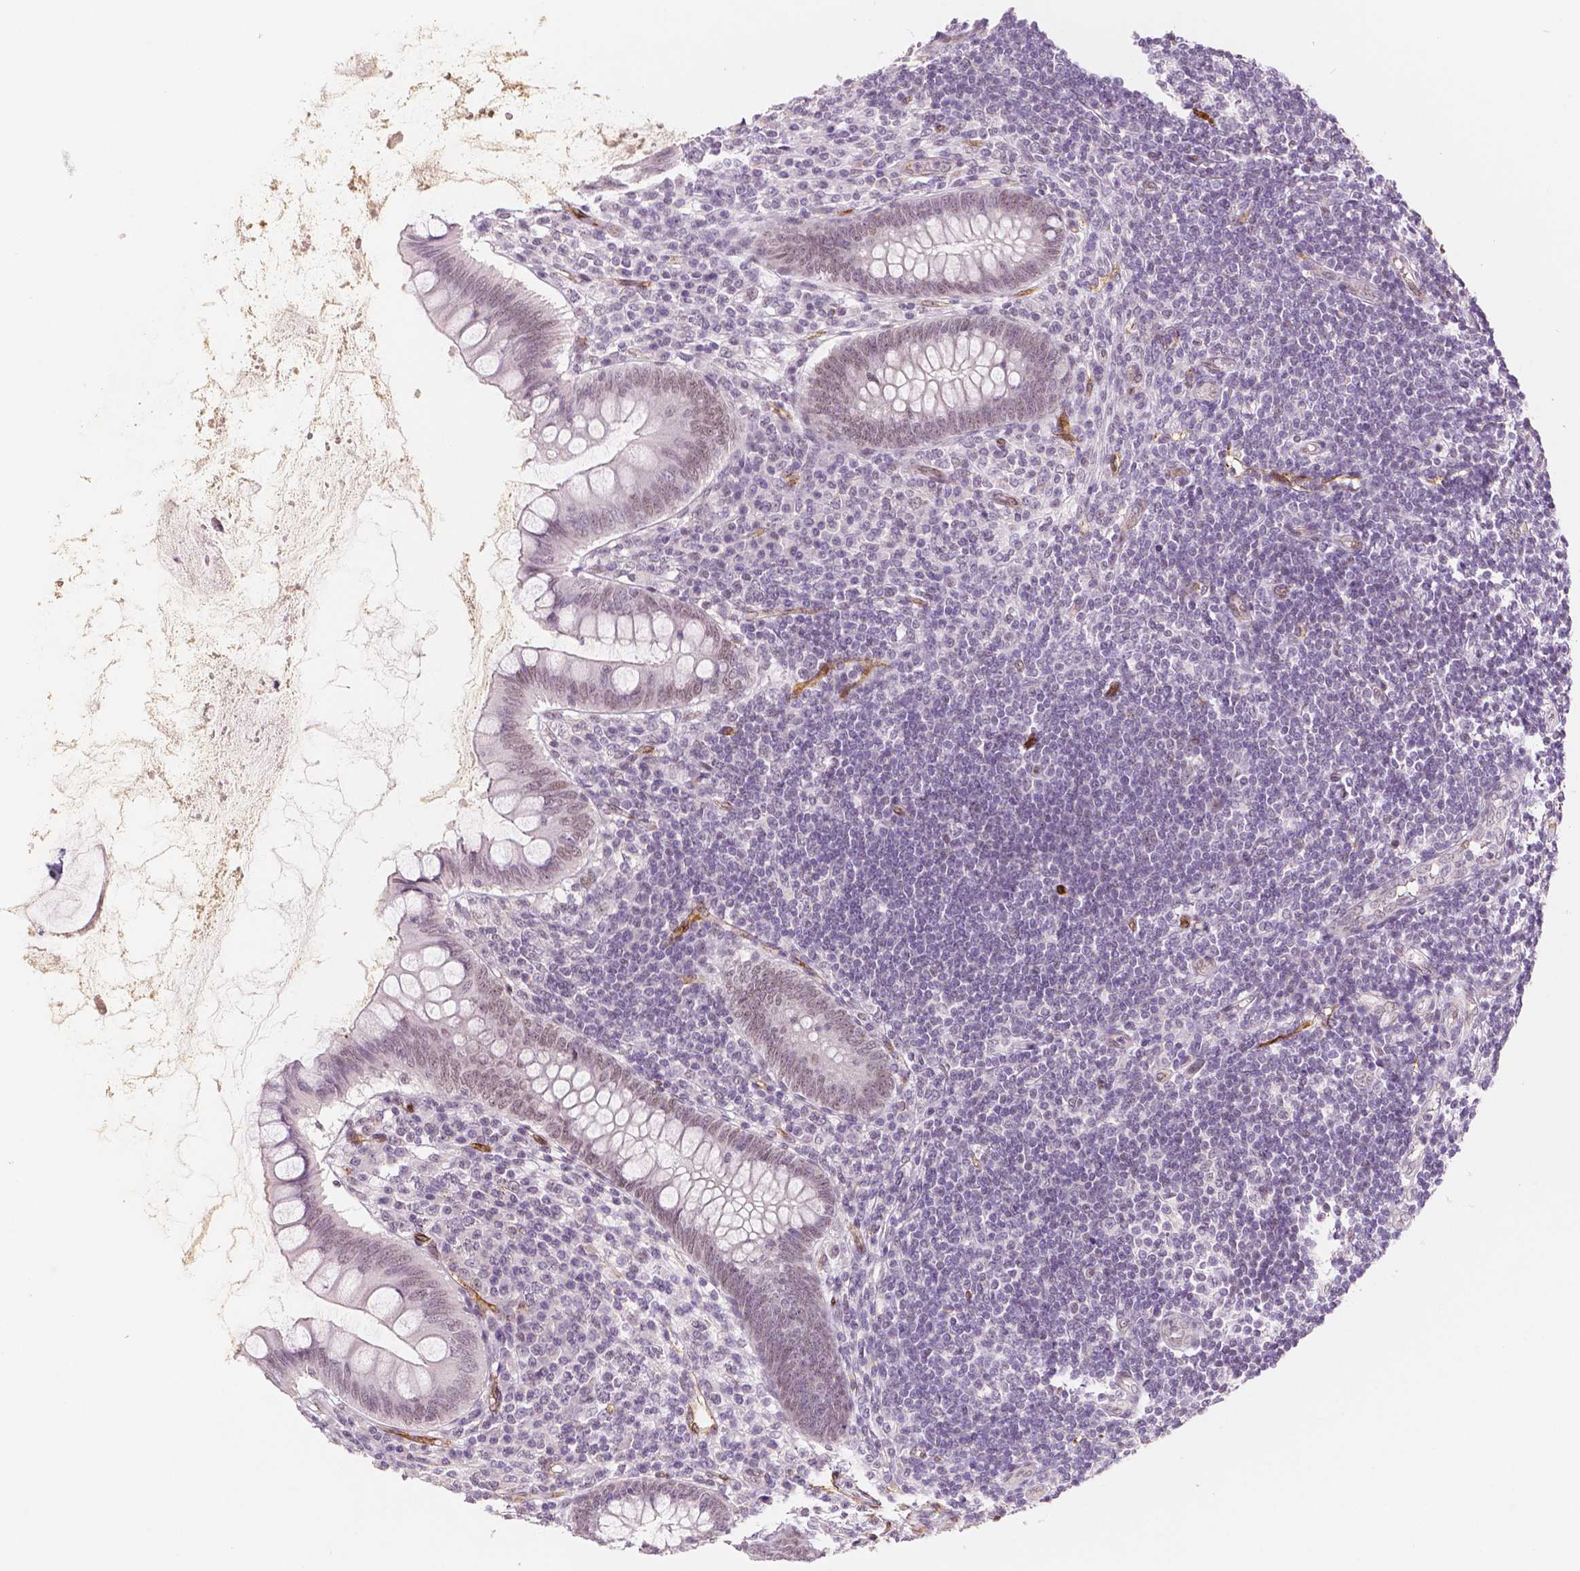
{"staining": {"intensity": "moderate", "quantity": "25%-75%", "location": "nuclear"}, "tissue": "appendix", "cell_type": "Glandular cells", "image_type": "normal", "snomed": [{"axis": "morphology", "description": "Normal tissue, NOS"}, {"axis": "topography", "description": "Appendix"}], "caption": "High-magnification brightfield microscopy of unremarkable appendix stained with DAB (3,3'-diaminobenzidine) (brown) and counterstained with hematoxylin (blue). glandular cells exhibit moderate nuclear positivity is seen in about25%-75% of cells. The protein of interest is shown in brown color, while the nuclei are stained blue.", "gene": "KDM5B", "patient": {"sex": "female", "age": 57}}